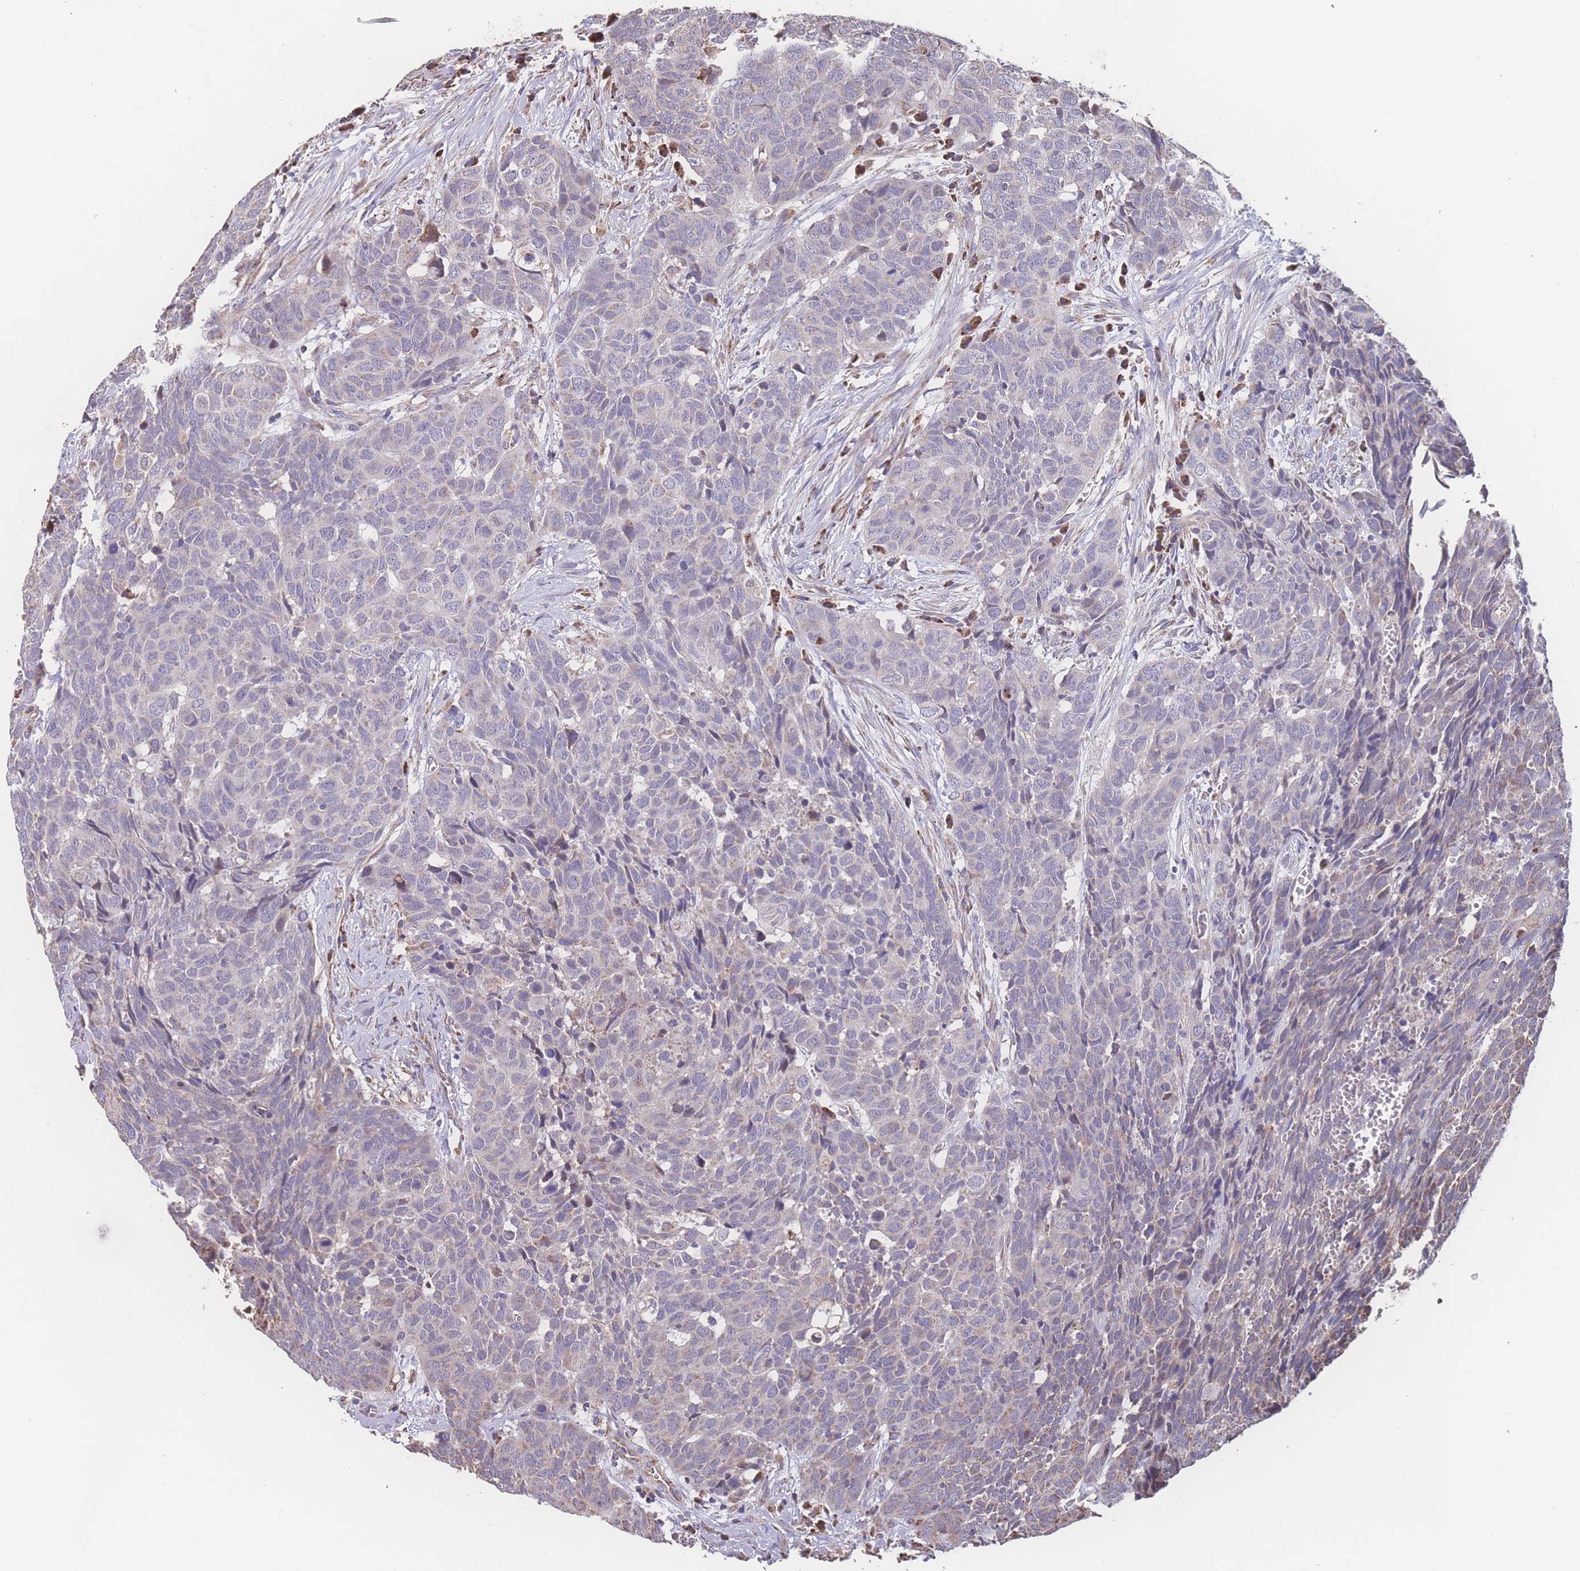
{"staining": {"intensity": "negative", "quantity": "none", "location": "none"}, "tissue": "head and neck cancer", "cell_type": "Tumor cells", "image_type": "cancer", "snomed": [{"axis": "morphology", "description": "Squamous cell carcinoma, NOS"}, {"axis": "topography", "description": "Head-Neck"}], "caption": "Photomicrograph shows no significant protein staining in tumor cells of head and neck cancer (squamous cell carcinoma).", "gene": "SGSM3", "patient": {"sex": "male", "age": 66}}